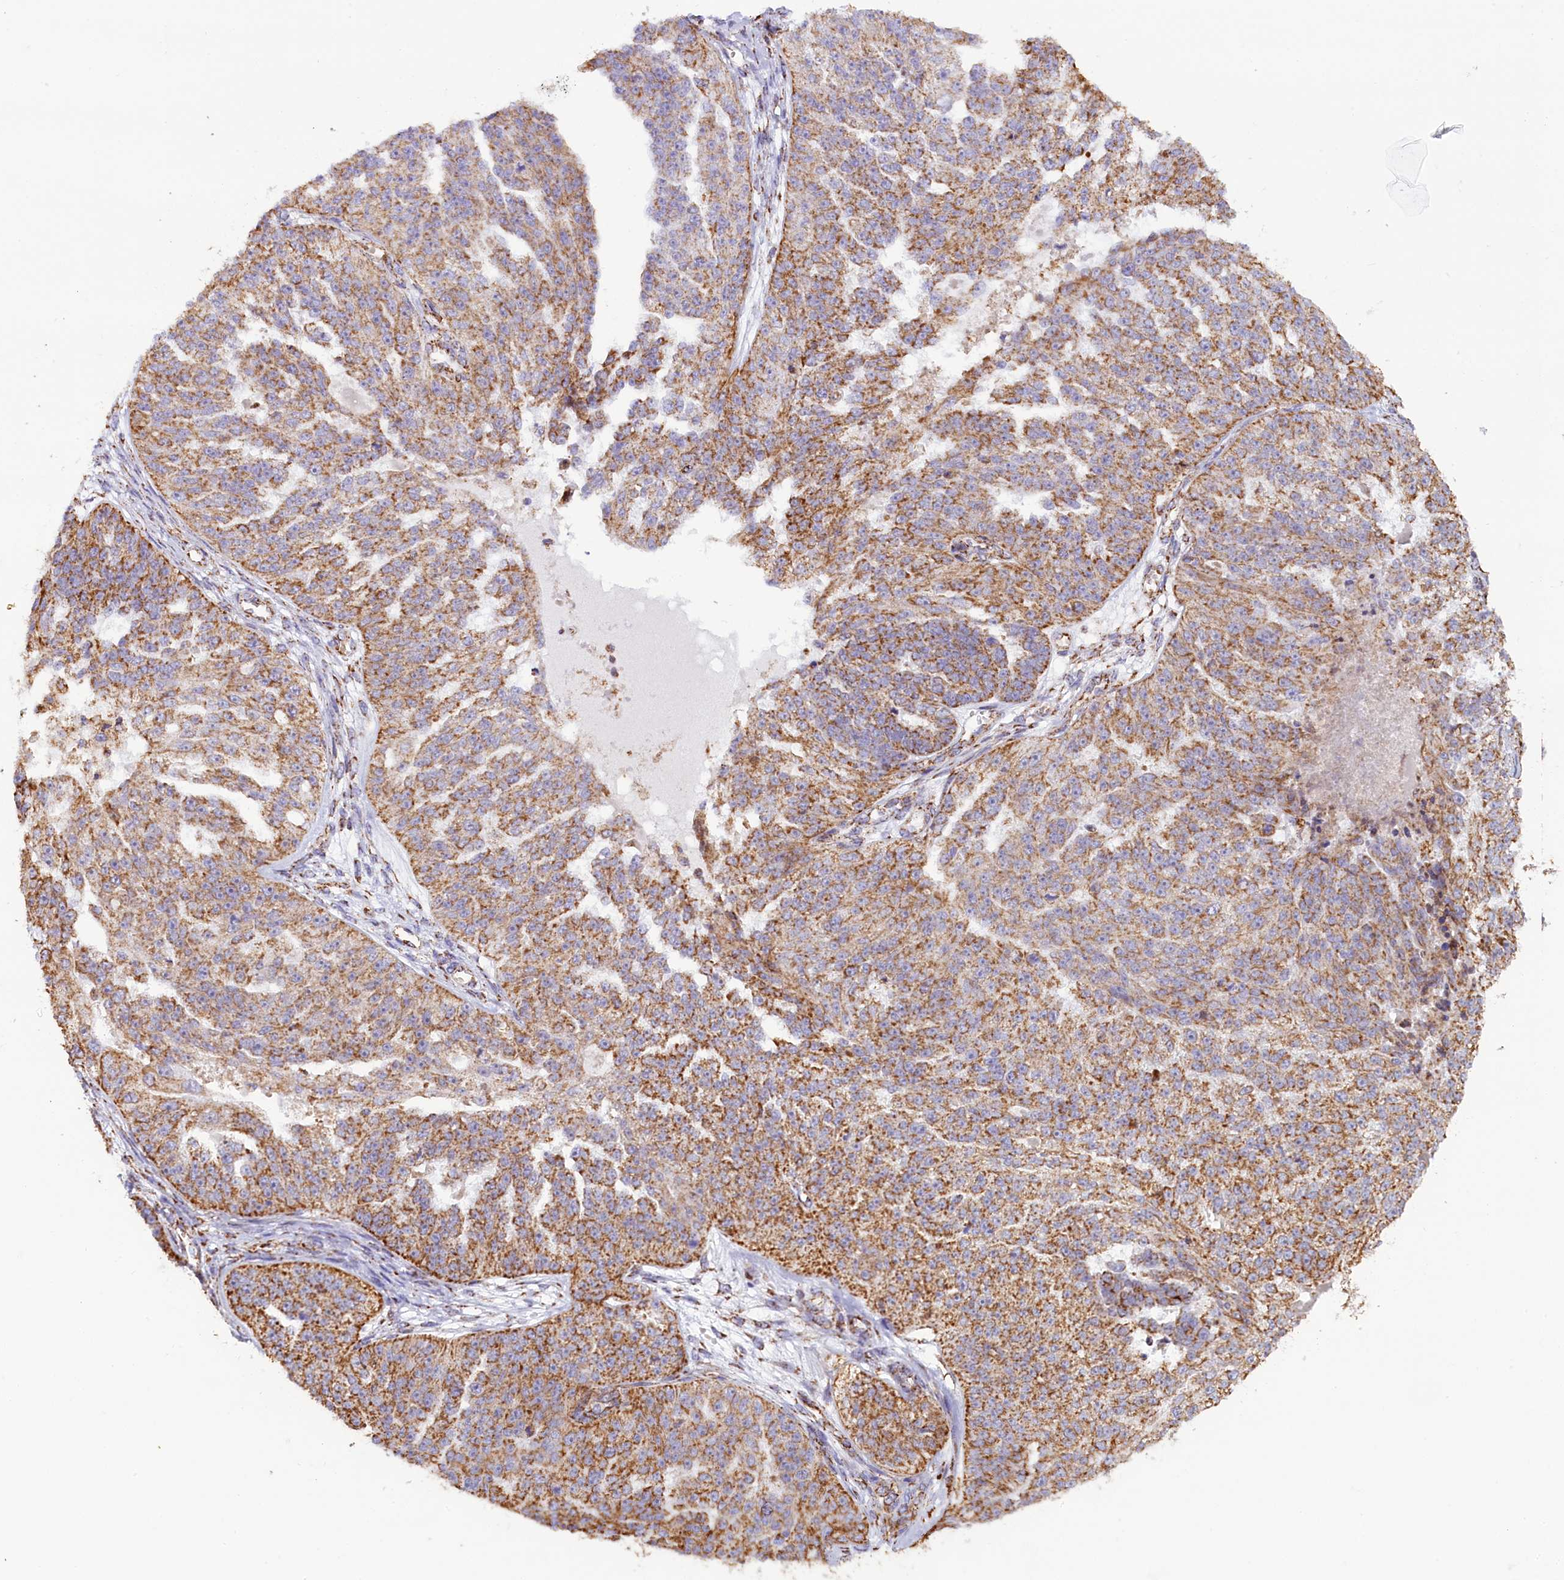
{"staining": {"intensity": "moderate", "quantity": ">75%", "location": "cytoplasmic/membranous"}, "tissue": "ovarian cancer", "cell_type": "Tumor cells", "image_type": "cancer", "snomed": [{"axis": "morphology", "description": "Cystadenocarcinoma, serous, NOS"}, {"axis": "topography", "description": "Ovary"}], "caption": "Ovarian cancer (serous cystadenocarcinoma) stained for a protein exhibits moderate cytoplasmic/membranous positivity in tumor cells.", "gene": "NDUFA8", "patient": {"sex": "female", "age": 58}}